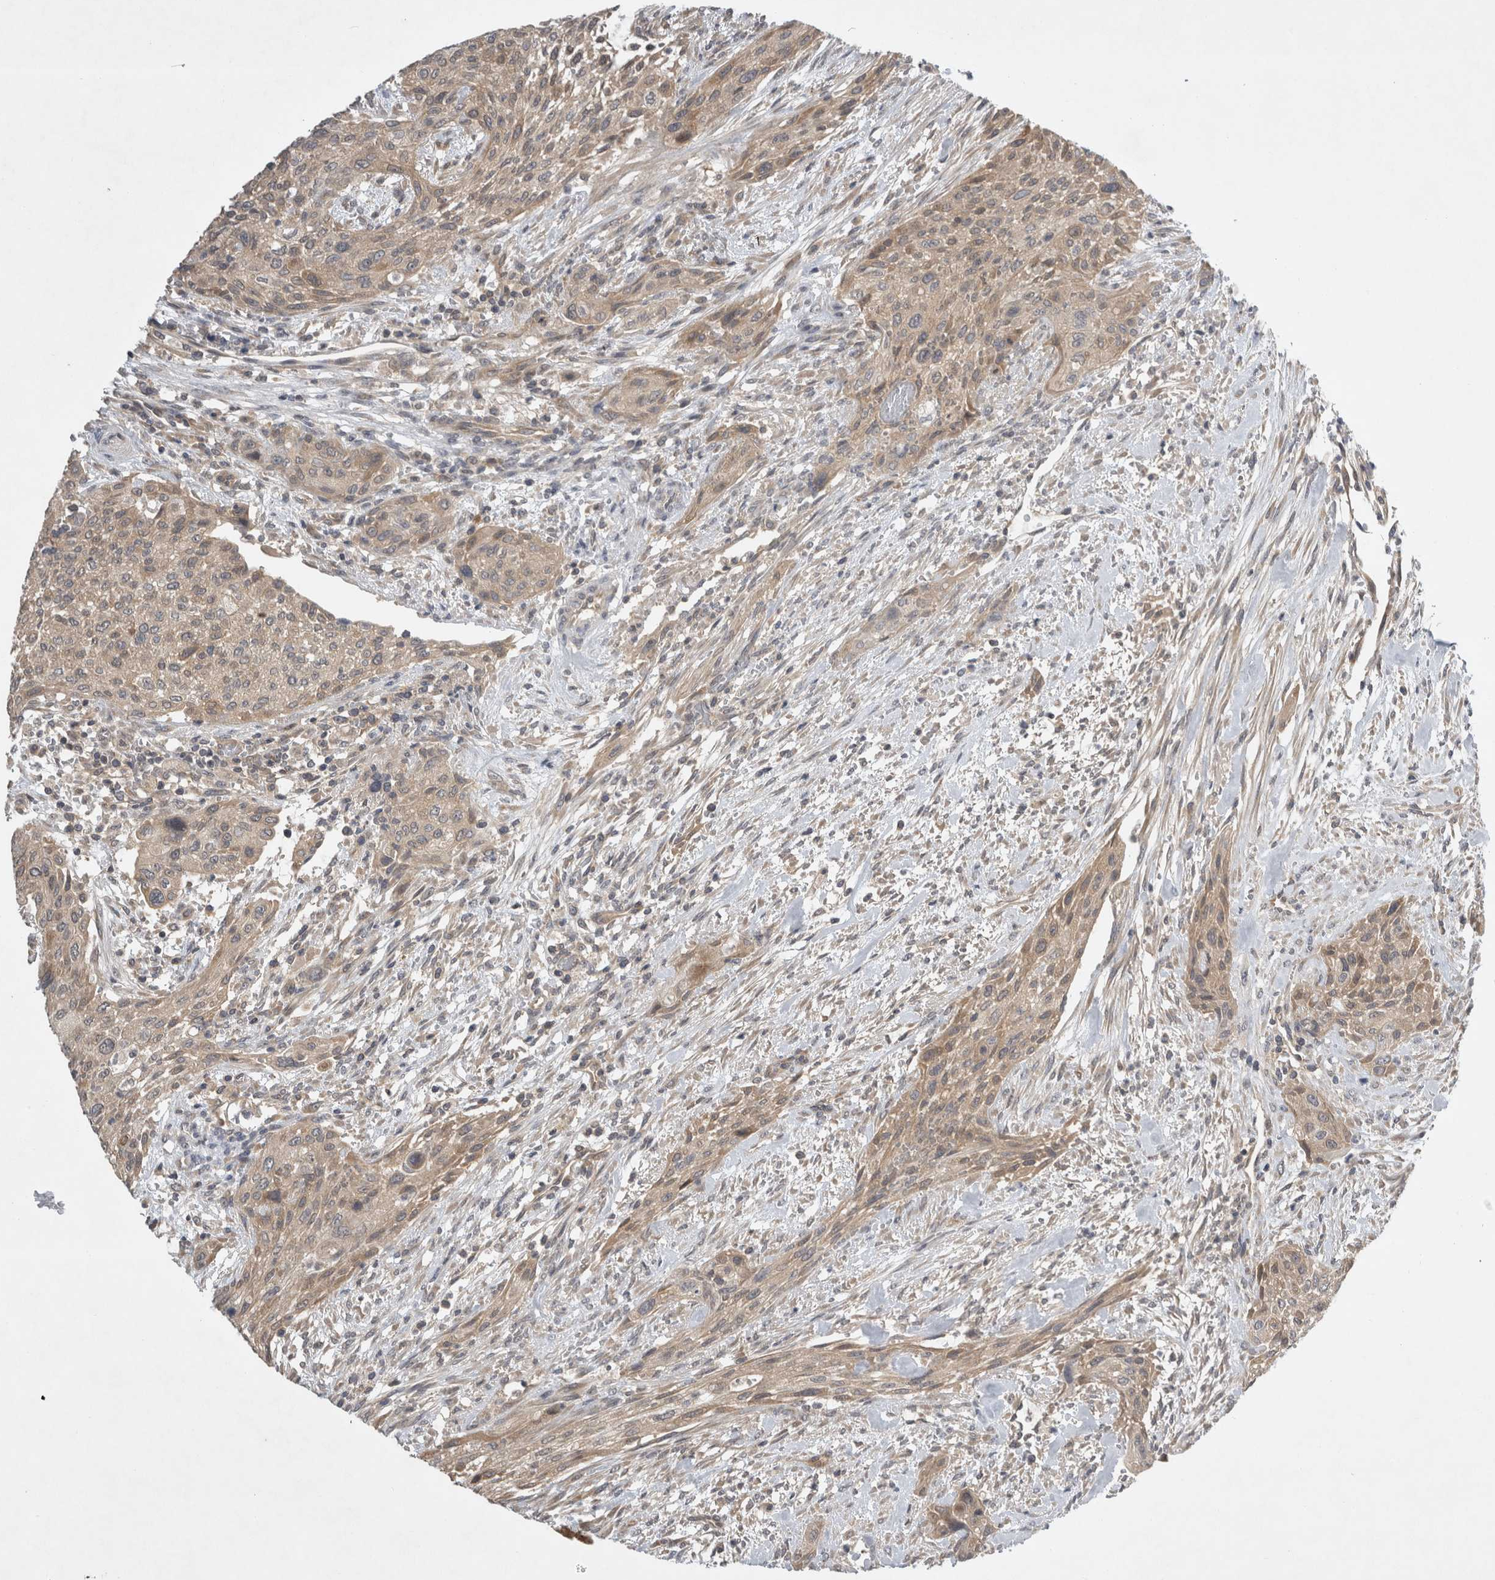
{"staining": {"intensity": "weak", "quantity": ">75%", "location": "cytoplasmic/membranous"}, "tissue": "urothelial cancer", "cell_type": "Tumor cells", "image_type": "cancer", "snomed": [{"axis": "morphology", "description": "Urothelial carcinoma, Low grade"}, {"axis": "morphology", "description": "Urothelial carcinoma, High grade"}, {"axis": "topography", "description": "Urinary bladder"}], "caption": "Protein expression analysis of urothelial cancer shows weak cytoplasmic/membranous expression in about >75% of tumor cells.", "gene": "AASDHPPT", "patient": {"sex": "male", "age": 35}}